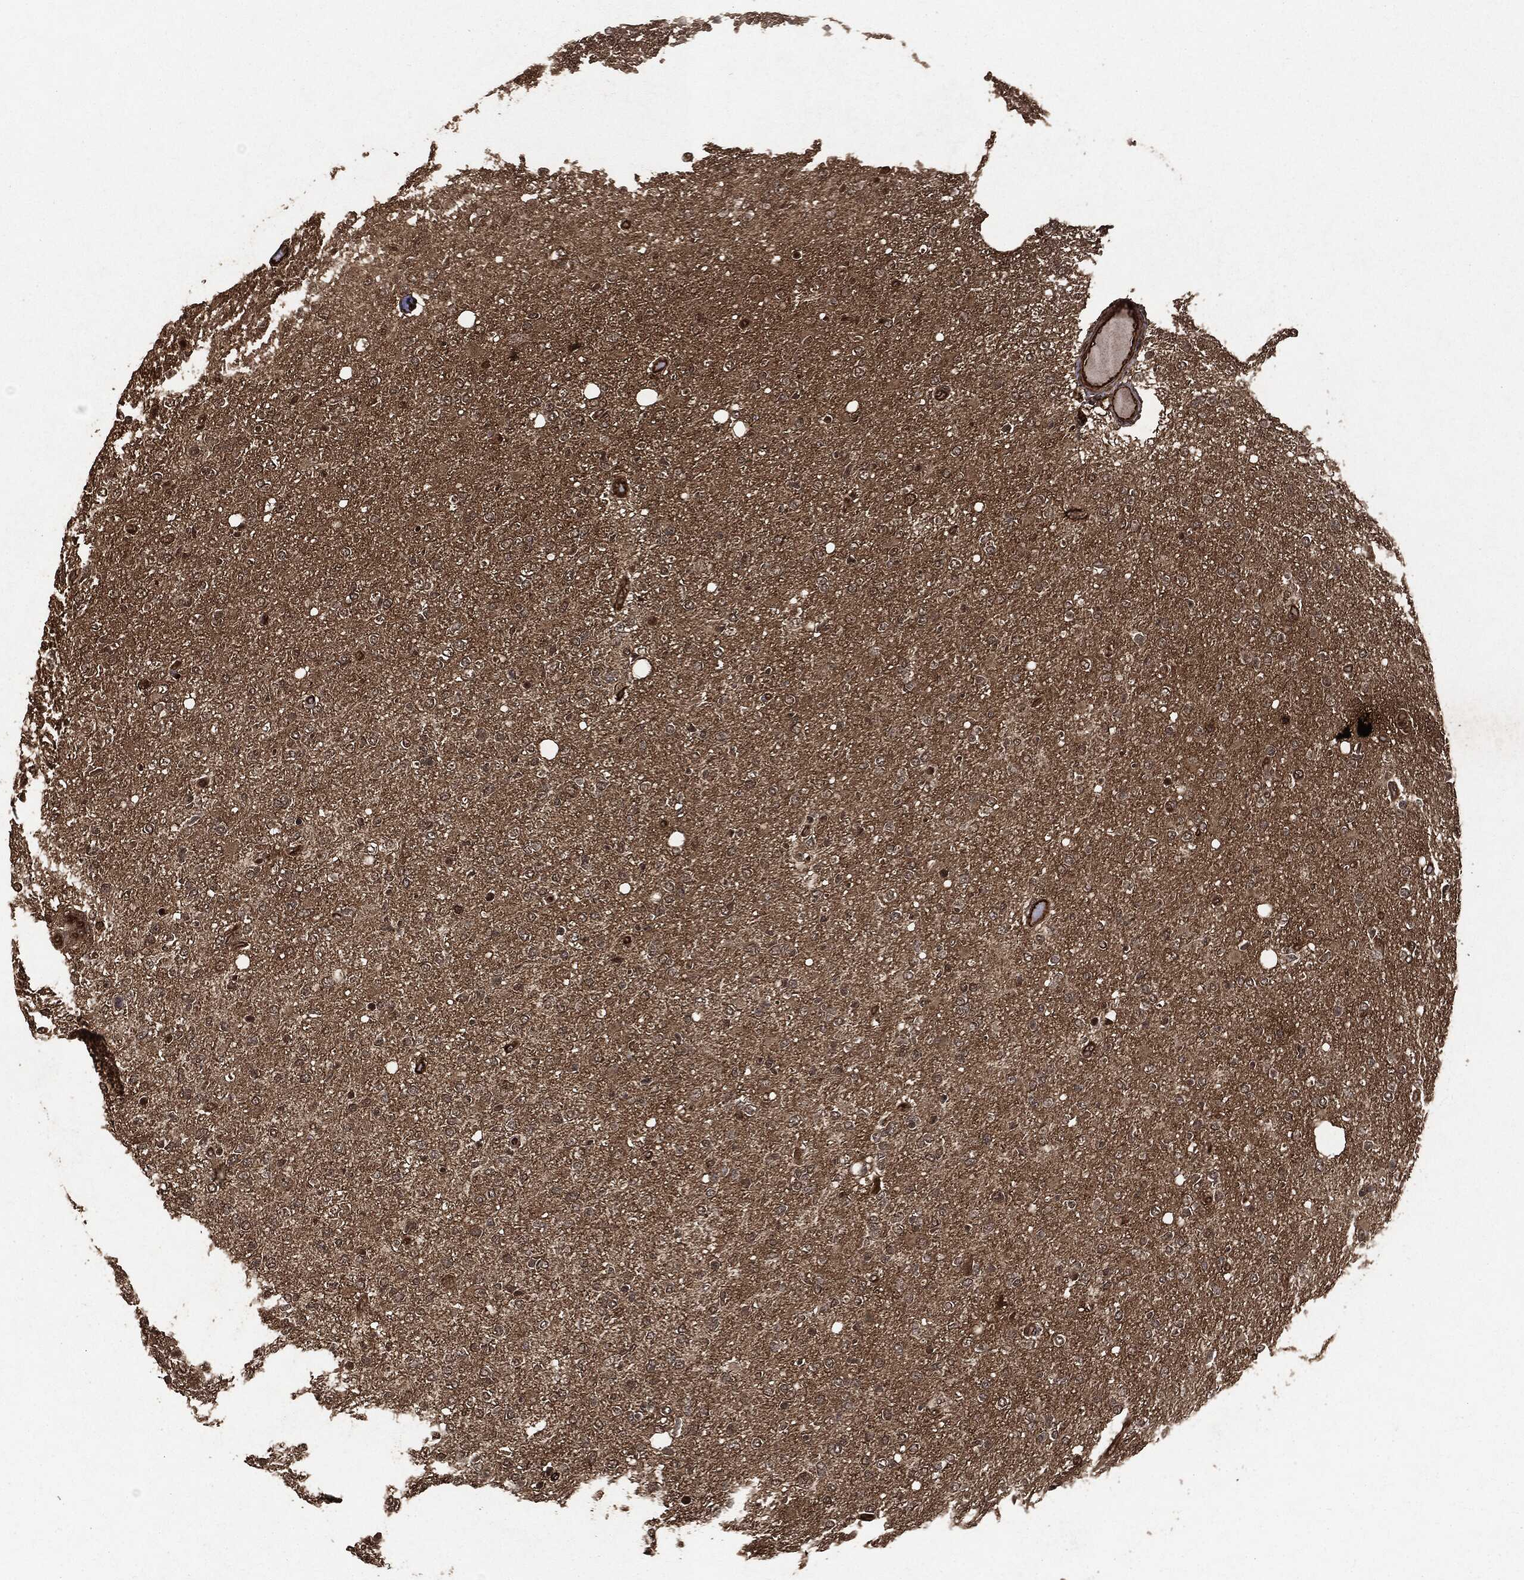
{"staining": {"intensity": "negative", "quantity": "none", "location": "none"}, "tissue": "glioma", "cell_type": "Tumor cells", "image_type": "cancer", "snomed": [{"axis": "morphology", "description": "Glioma, malignant, High grade"}, {"axis": "topography", "description": "Cerebral cortex"}], "caption": "Immunohistochemistry micrograph of neoplastic tissue: human high-grade glioma (malignant) stained with DAB exhibits no significant protein expression in tumor cells. (DAB immunohistochemistry (IHC) with hematoxylin counter stain).", "gene": "HRAS", "patient": {"sex": "male", "age": 70}}